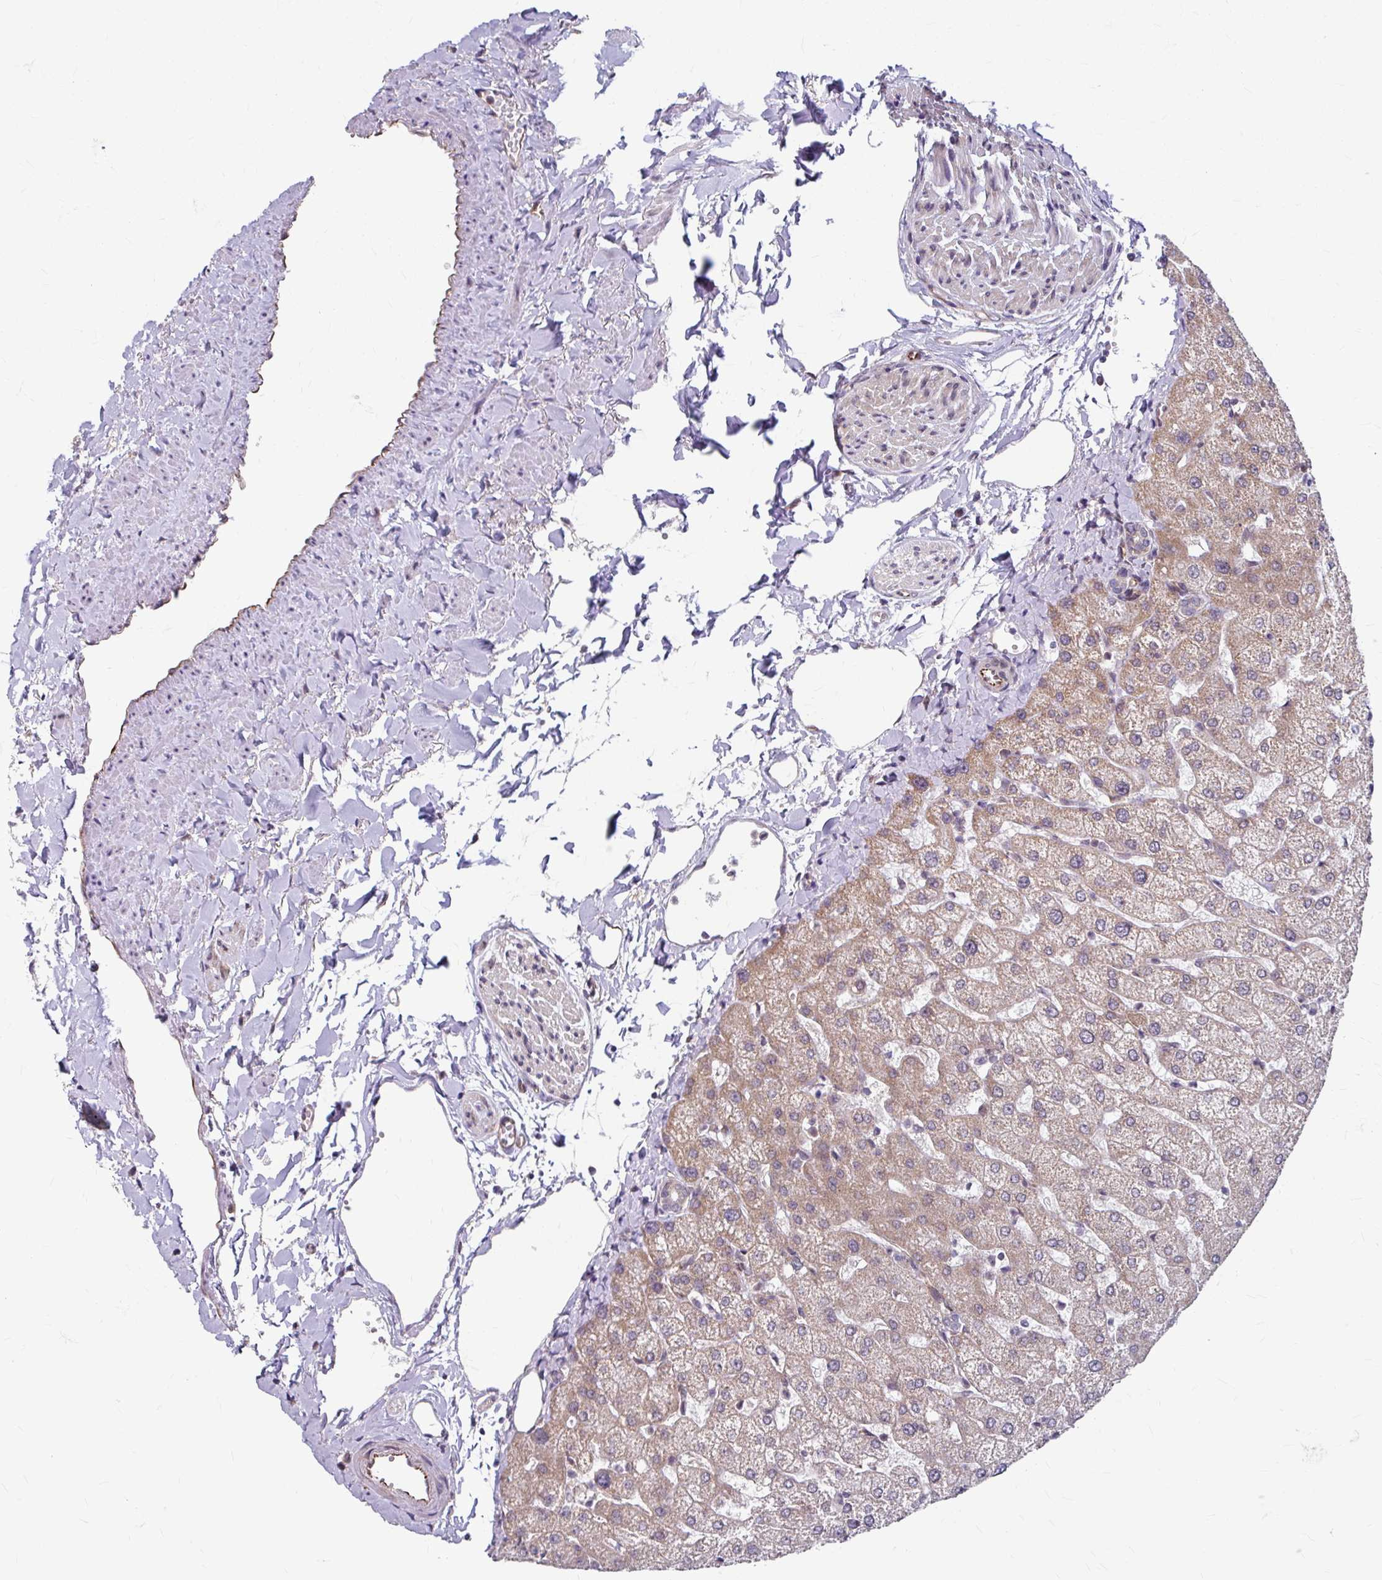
{"staining": {"intensity": "negative", "quantity": "none", "location": "none"}, "tissue": "liver", "cell_type": "Cholangiocytes", "image_type": "normal", "snomed": [{"axis": "morphology", "description": "Normal tissue, NOS"}, {"axis": "topography", "description": "Liver"}], "caption": "A micrograph of liver stained for a protein demonstrates no brown staining in cholangiocytes.", "gene": "DAAM2", "patient": {"sex": "female", "age": 54}}